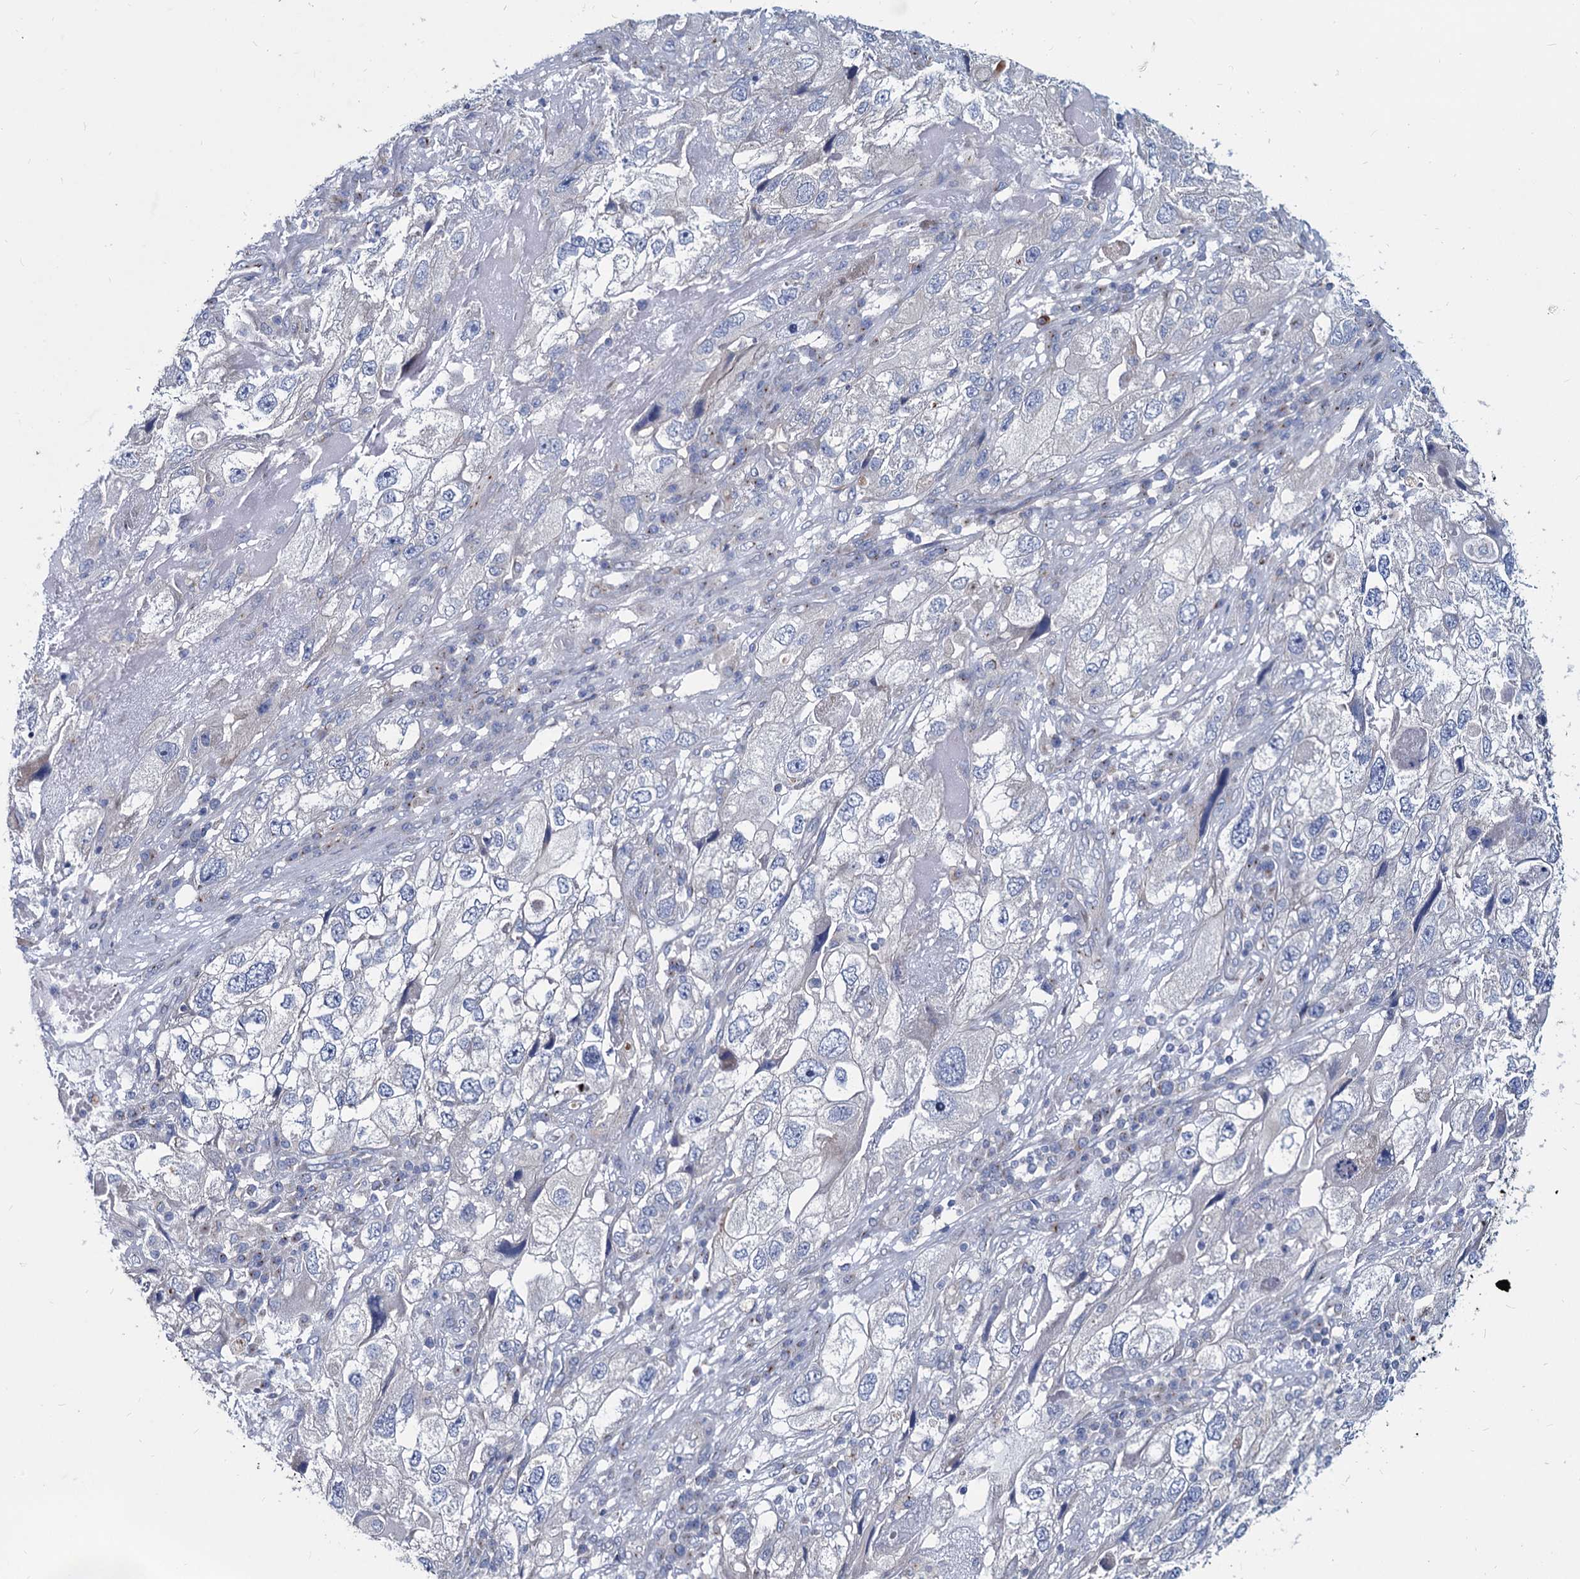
{"staining": {"intensity": "negative", "quantity": "none", "location": "none"}, "tissue": "endometrial cancer", "cell_type": "Tumor cells", "image_type": "cancer", "snomed": [{"axis": "morphology", "description": "Adenocarcinoma, NOS"}, {"axis": "topography", "description": "Endometrium"}], "caption": "High power microscopy photomicrograph of an IHC micrograph of adenocarcinoma (endometrial), revealing no significant staining in tumor cells.", "gene": "AGBL4", "patient": {"sex": "female", "age": 49}}